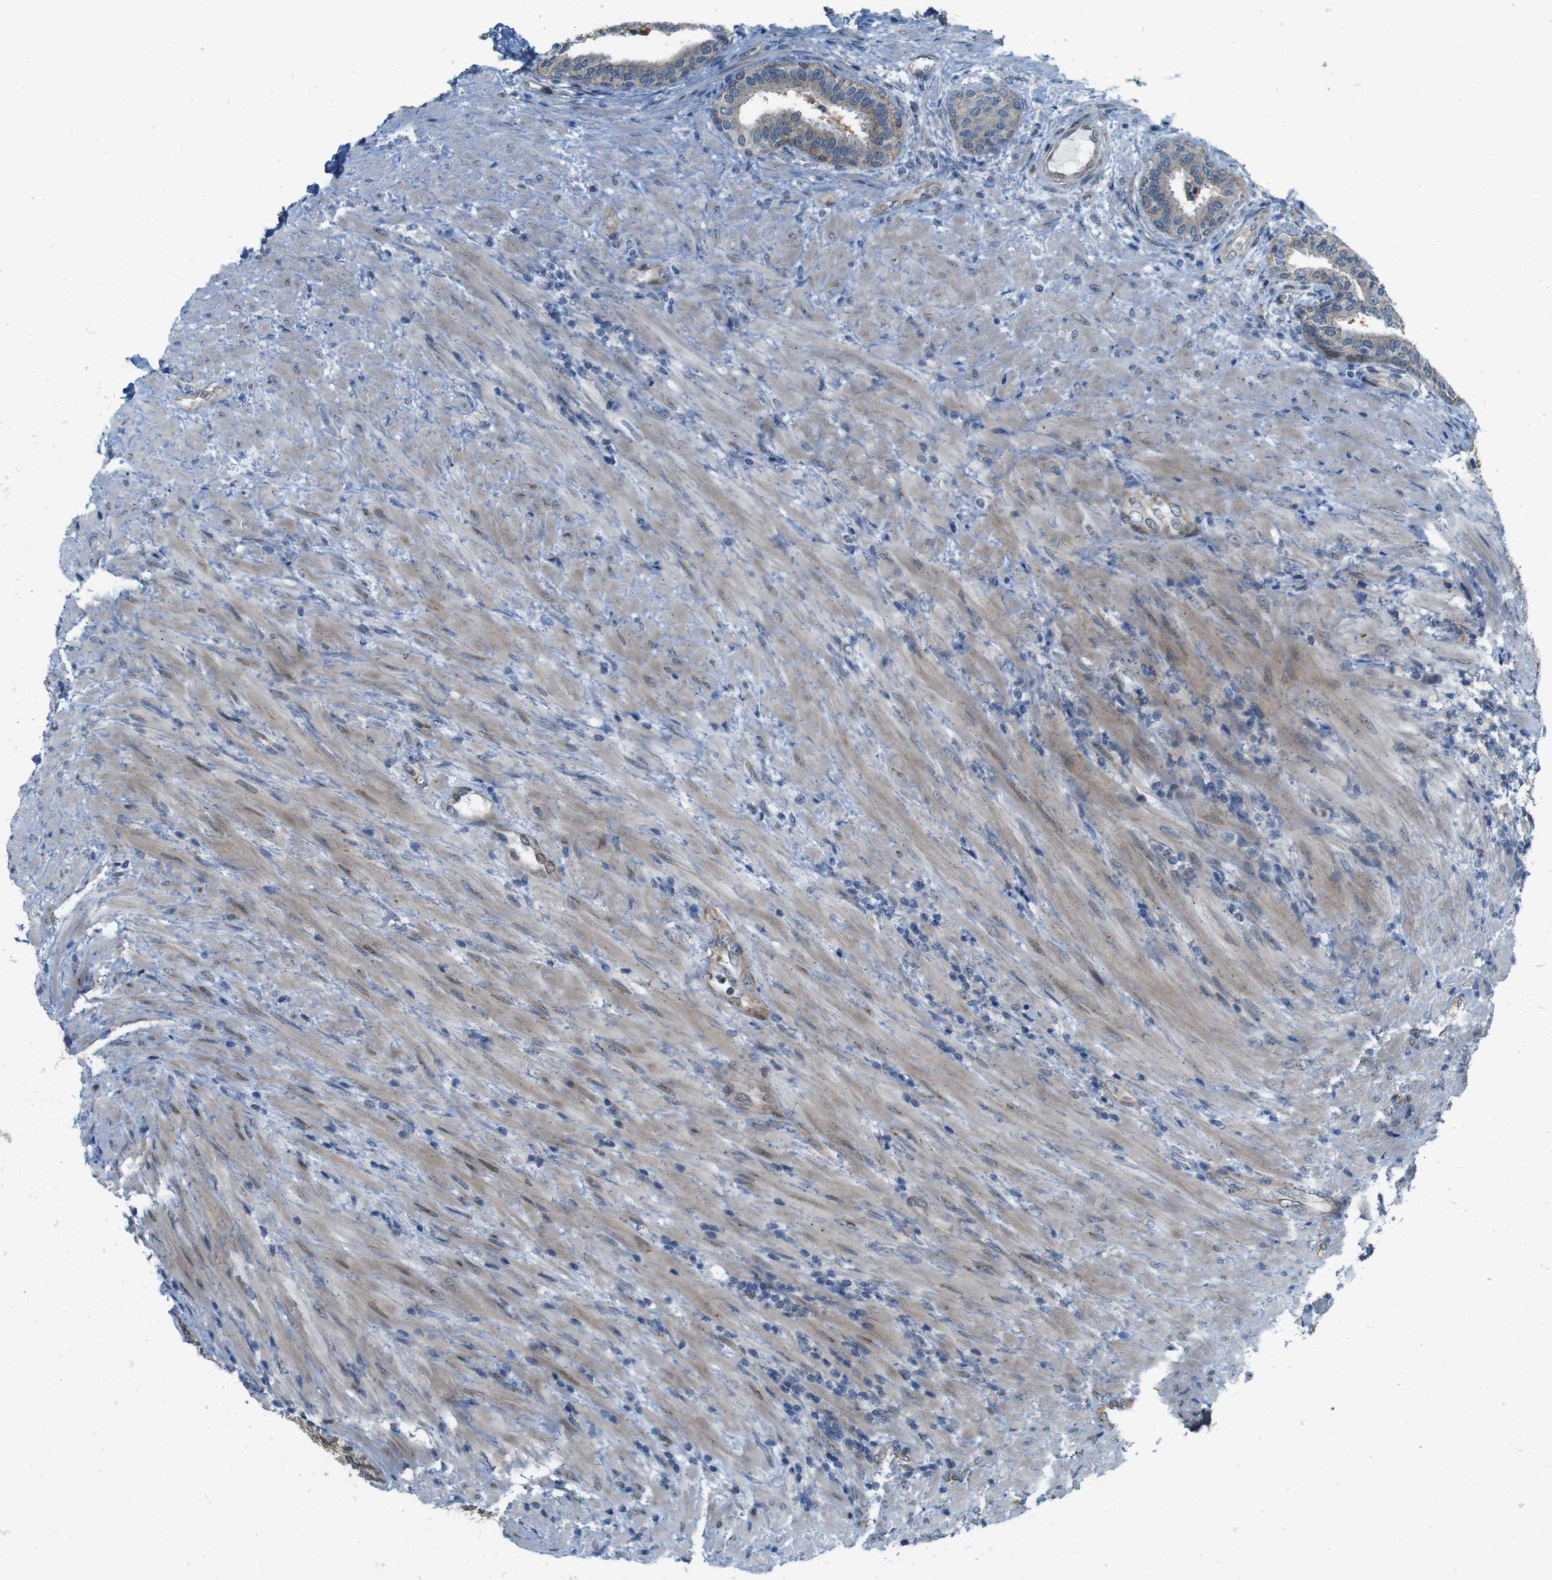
{"staining": {"intensity": "weak", "quantity": ">75%", "location": "cytoplasmic/membranous"}, "tissue": "prostate", "cell_type": "Glandular cells", "image_type": "normal", "snomed": [{"axis": "morphology", "description": "Normal tissue, NOS"}, {"axis": "topography", "description": "Prostate"}], "caption": "A high-resolution image shows immunohistochemistry (IHC) staining of normal prostate, which reveals weak cytoplasmic/membranous expression in approximately >75% of glandular cells.", "gene": "SKI", "patient": {"sex": "male", "age": 76}}